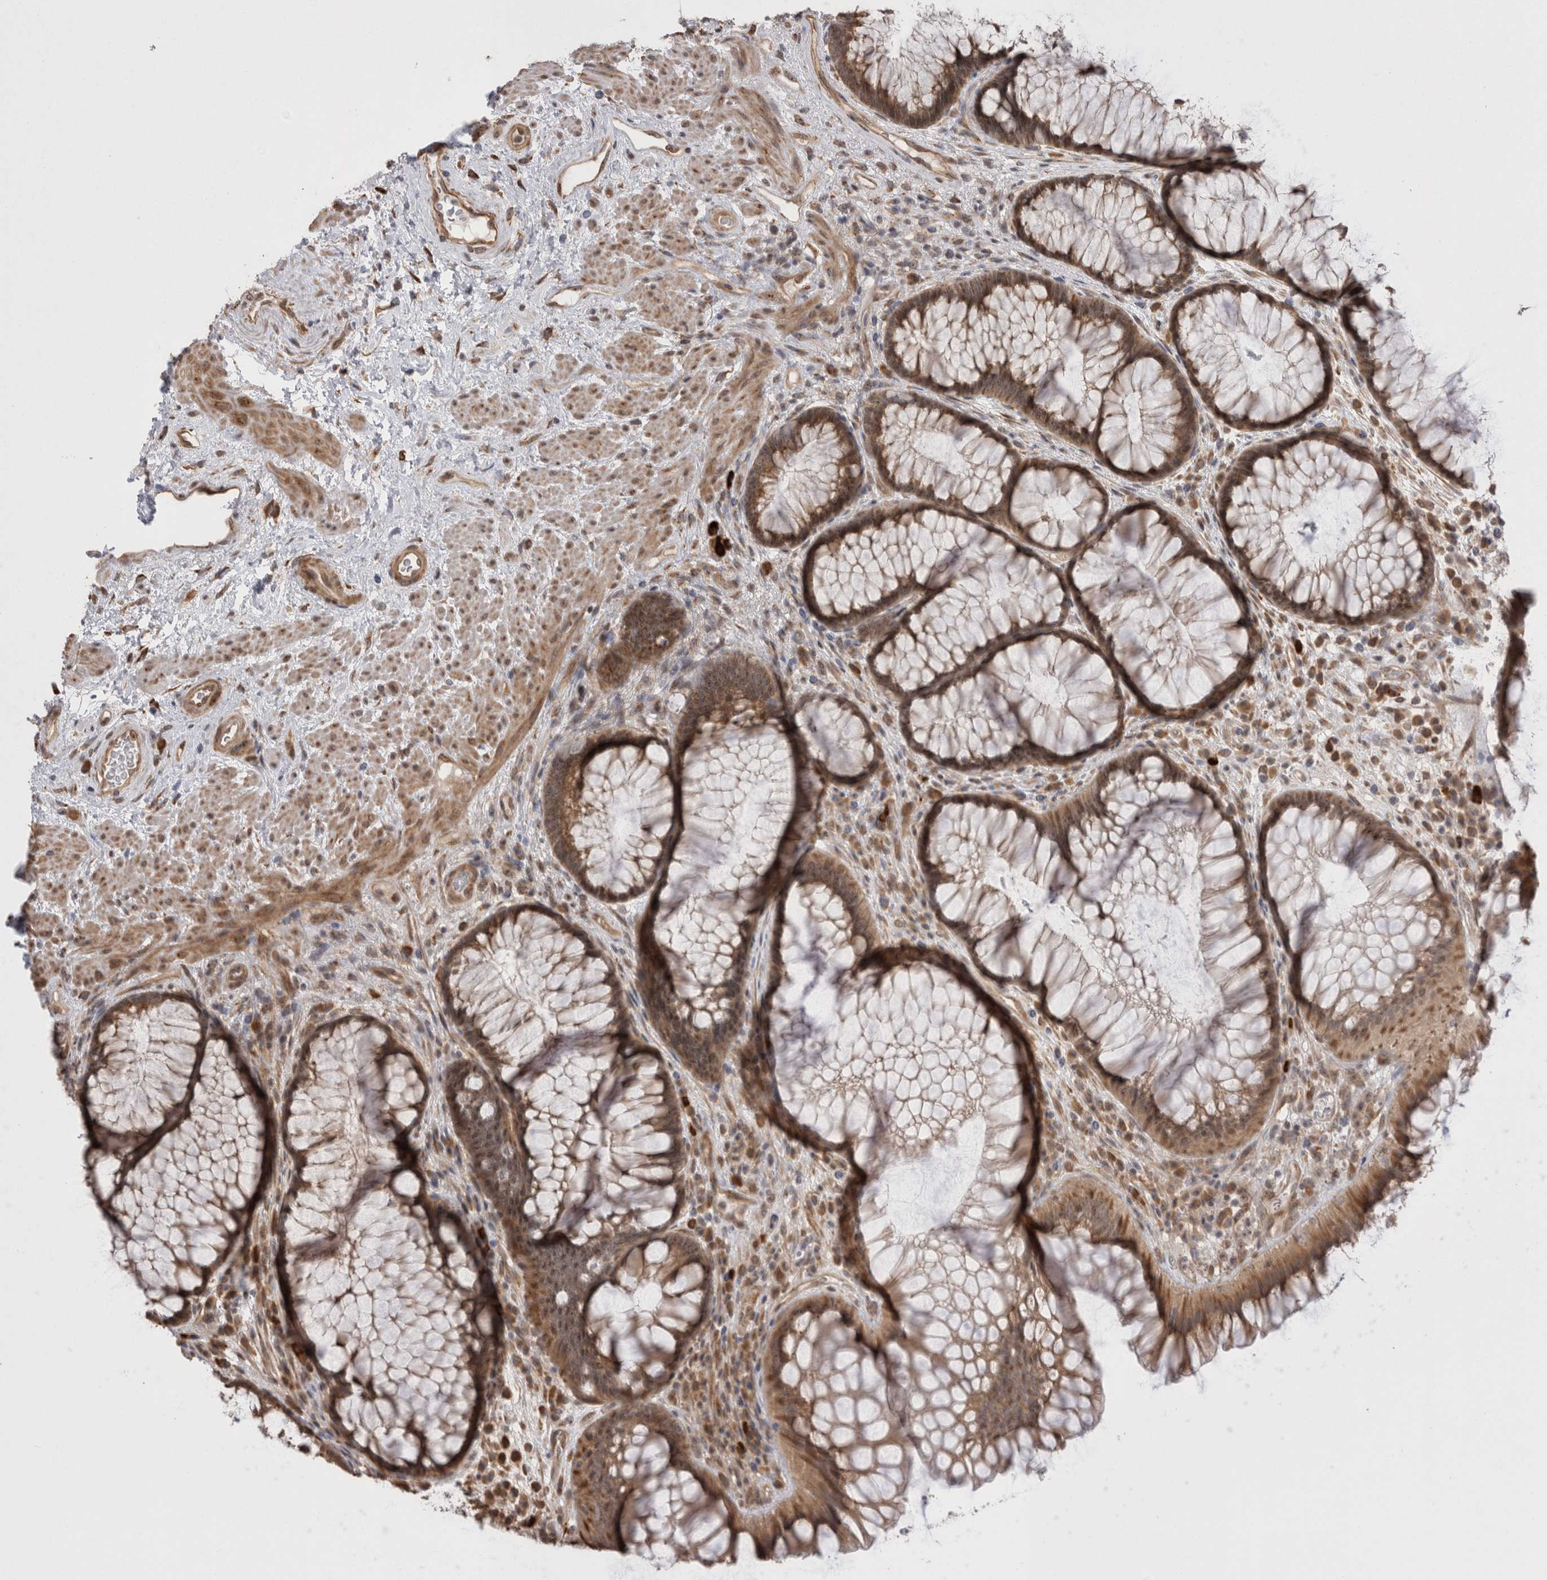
{"staining": {"intensity": "moderate", "quantity": ">75%", "location": "cytoplasmic/membranous,nuclear"}, "tissue": "rectum", "cell_type": "Glandular cells", "image_type": "normal", "snomed": [{"axis": "morphology", "description": "Normal tissue, NOS"}, {"axis": "topography", "description": "Rectum"}], "caption": "Rectum was stained to show a protein in brown. There is medium levels of moderate cytoplasmic/membranous,nuclear expression in about >75% of glandular cells. The protein is shown in brown color, while the nuclei are stained blue.", "gene": "EXOSC4", "patient": {"sex": "male", "age": 51}}